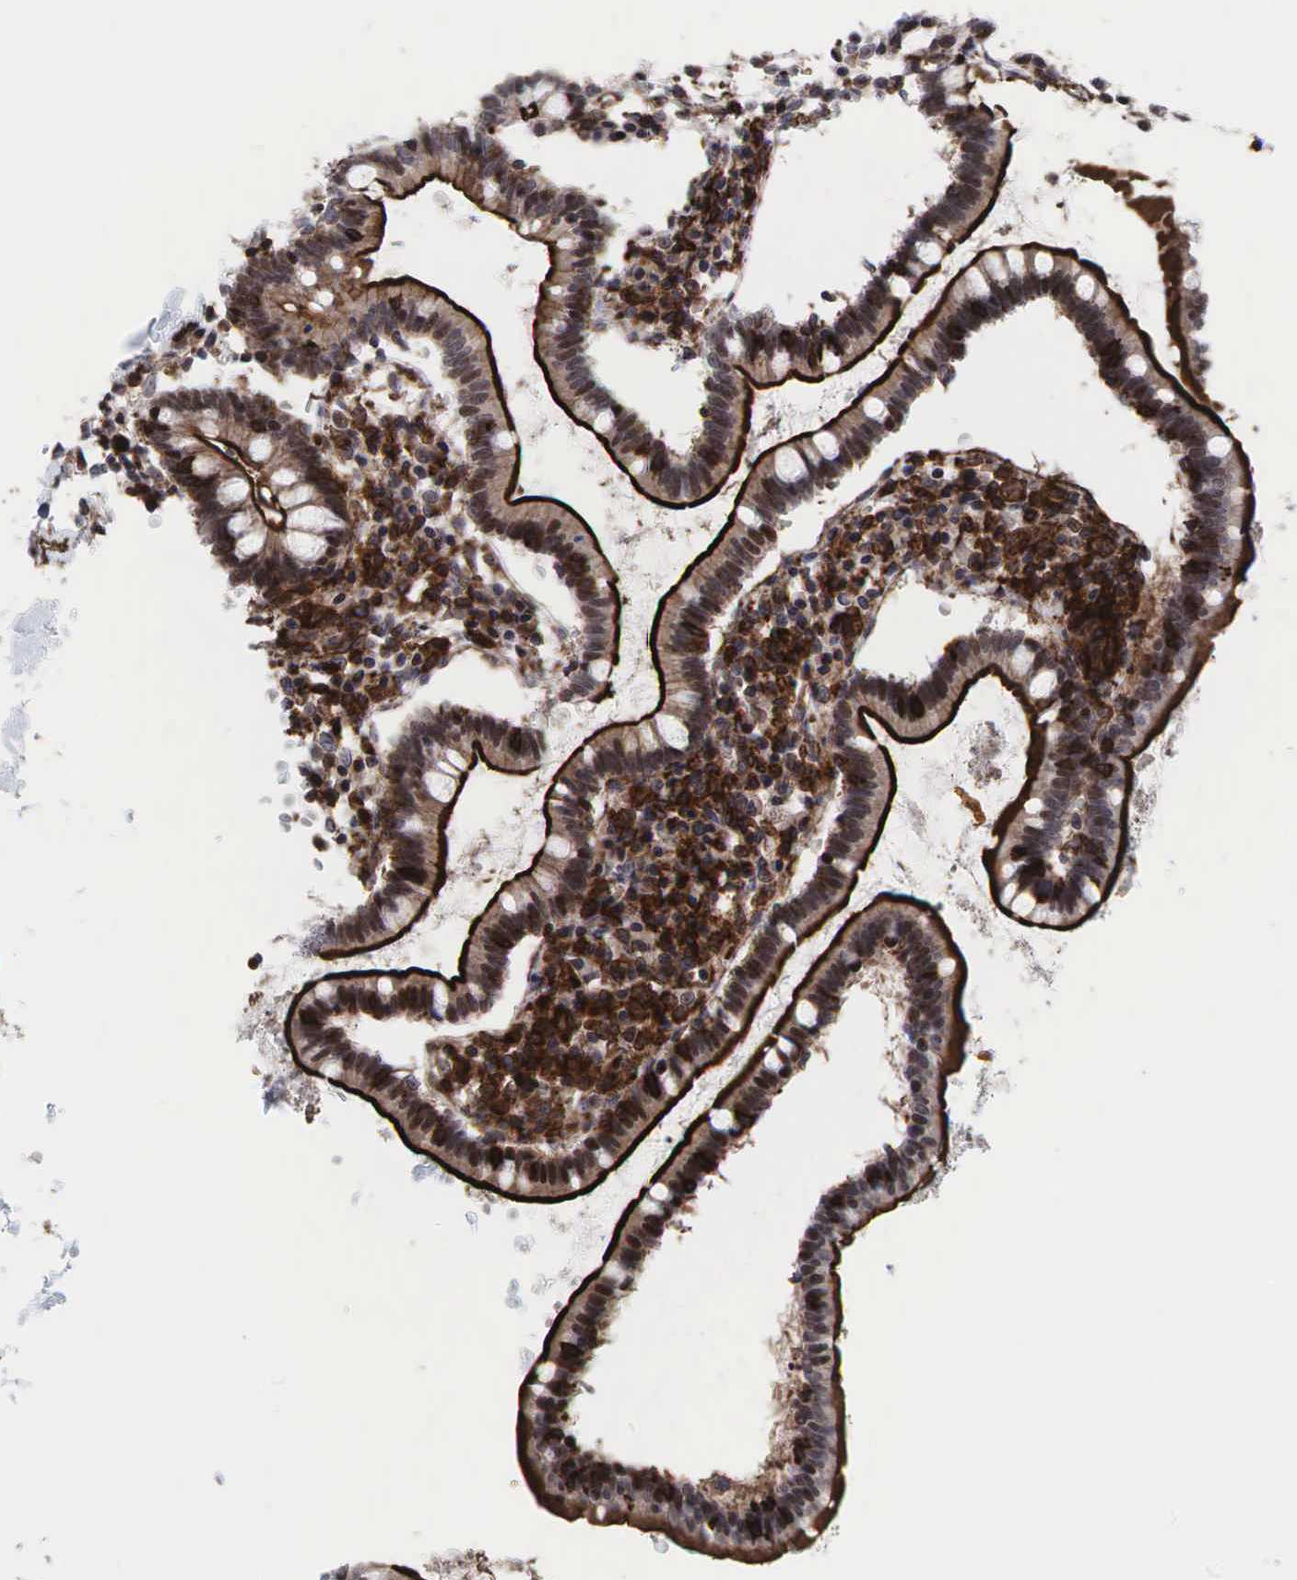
{"staining": {"intensity": "moderate", "quantity": ">75%", "location": "cytoplasmic/membranous"}, "tissue": "small intestine", "cell_type": "Glandular cells", "image_type": "normal", "snomed": [{"axis": "morphology", "description": "Normal tissue, NOS"}, {"axis": "topography", "description": "Small intestine"}], "caption": "The photomicrograph reveals immunohistochemical staining of unremarkable small intestine. There is moderate cytoplasmic/membranous staining is present in about >75% of glandular cells. Nuclei are stained in blue.", "gene": "GPRASP1", "patient": {"sex": "female", "age": 37}}